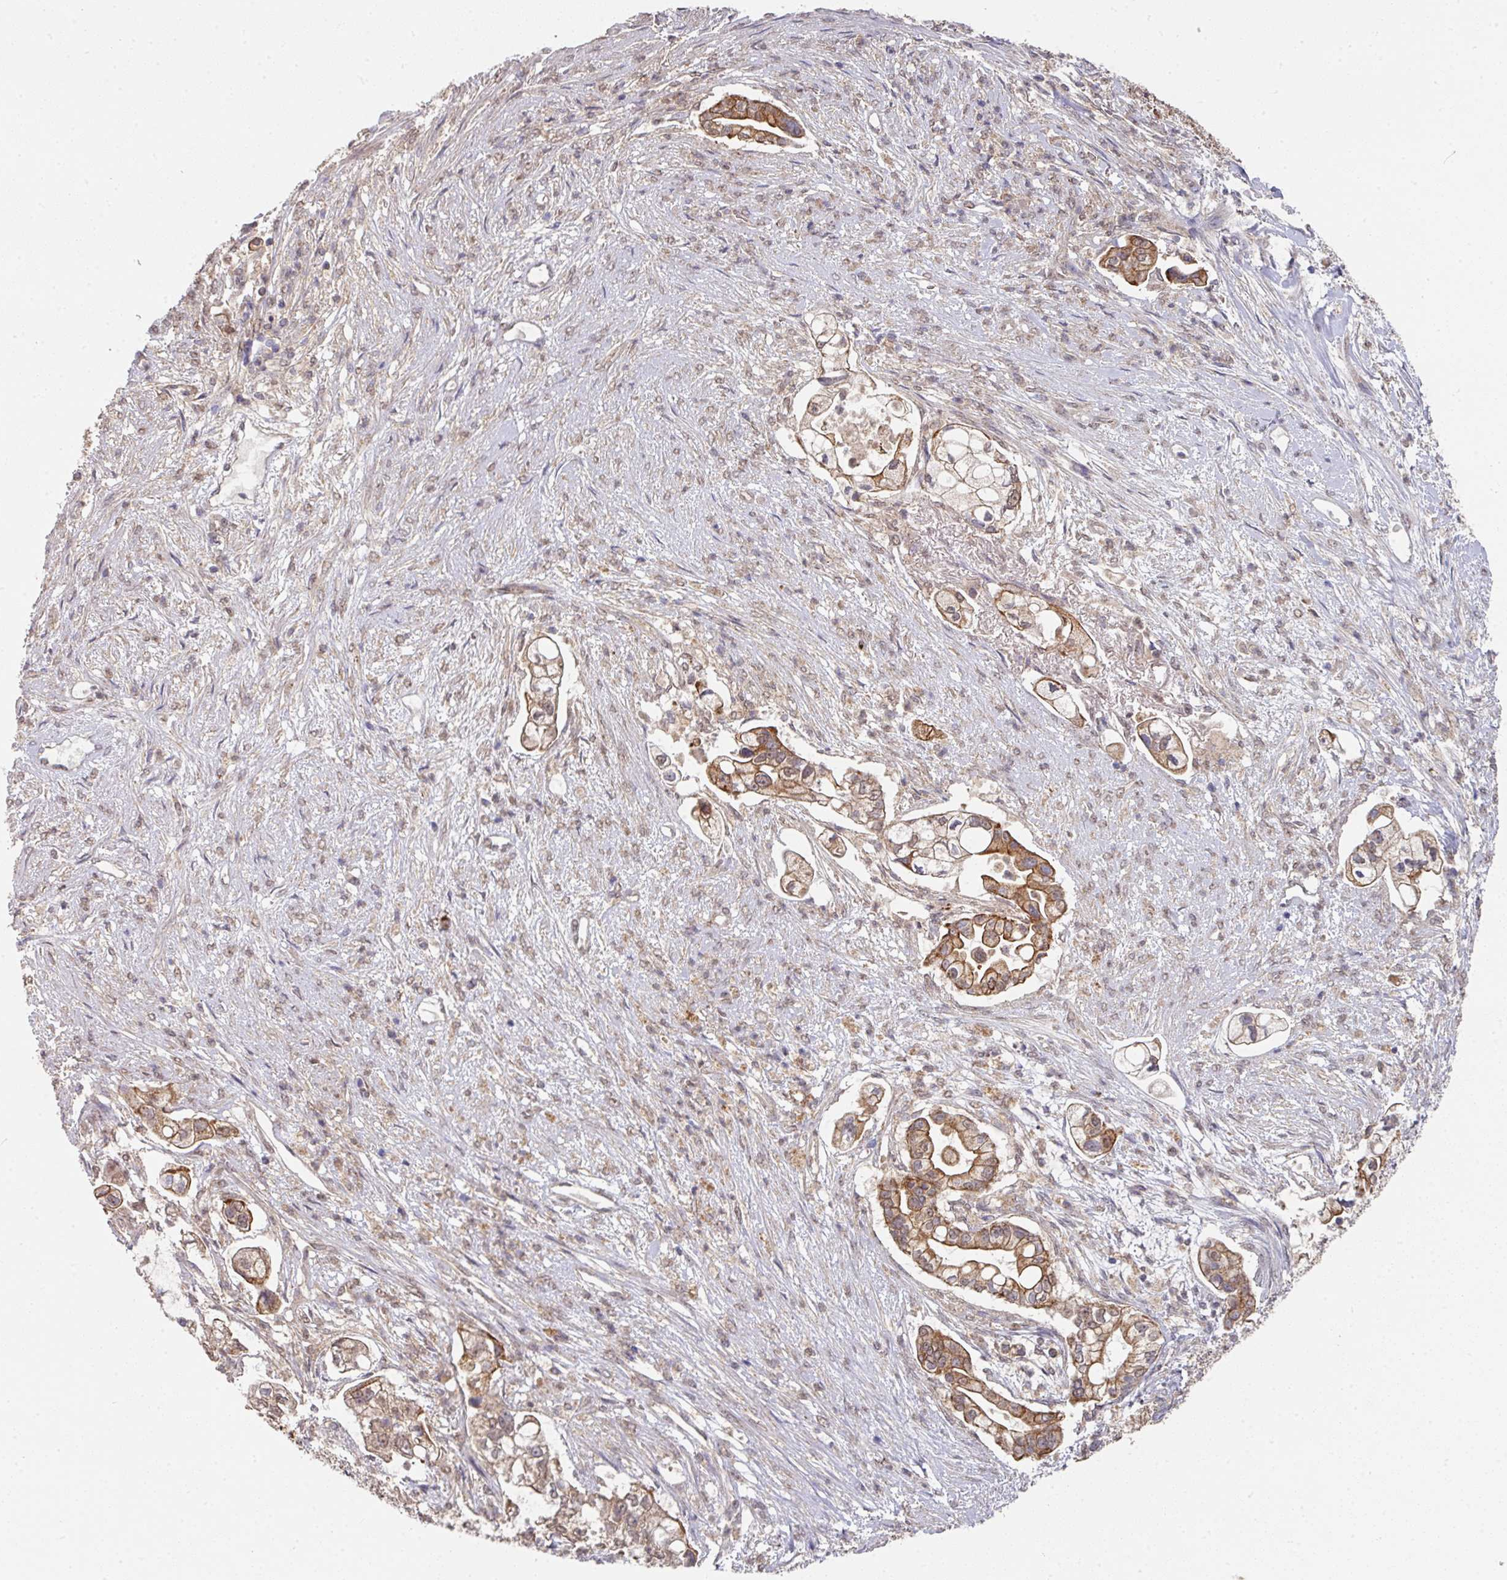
{"staining": {"intensity": "moderate", "quantity": ">75%", "location": "cytoplasmic/membranous"}, "tissue": "pancreatic cancer", "cell_type": "Tumor cells", "image_type": "cancer", "snomed": [{"axis": "morphology", "description": "Adenocarcinoma, NOS"}, {"axis": "topography", "description": "Pancreas"}], "caption": "Brown immunohistochemical staining in pancreatic adenocarcinoma demonstrates moderate cytoplasmic/membranous expression in approximately >75% of tumor cells. (Stains: DAB (3,3'-diaminobenzidine) in brown, nuclei in blue, Microscopy: brightfield microscopy at high magnification).", "gene": "EXTL3", "patient": {"sex": "female", "age": 69}}